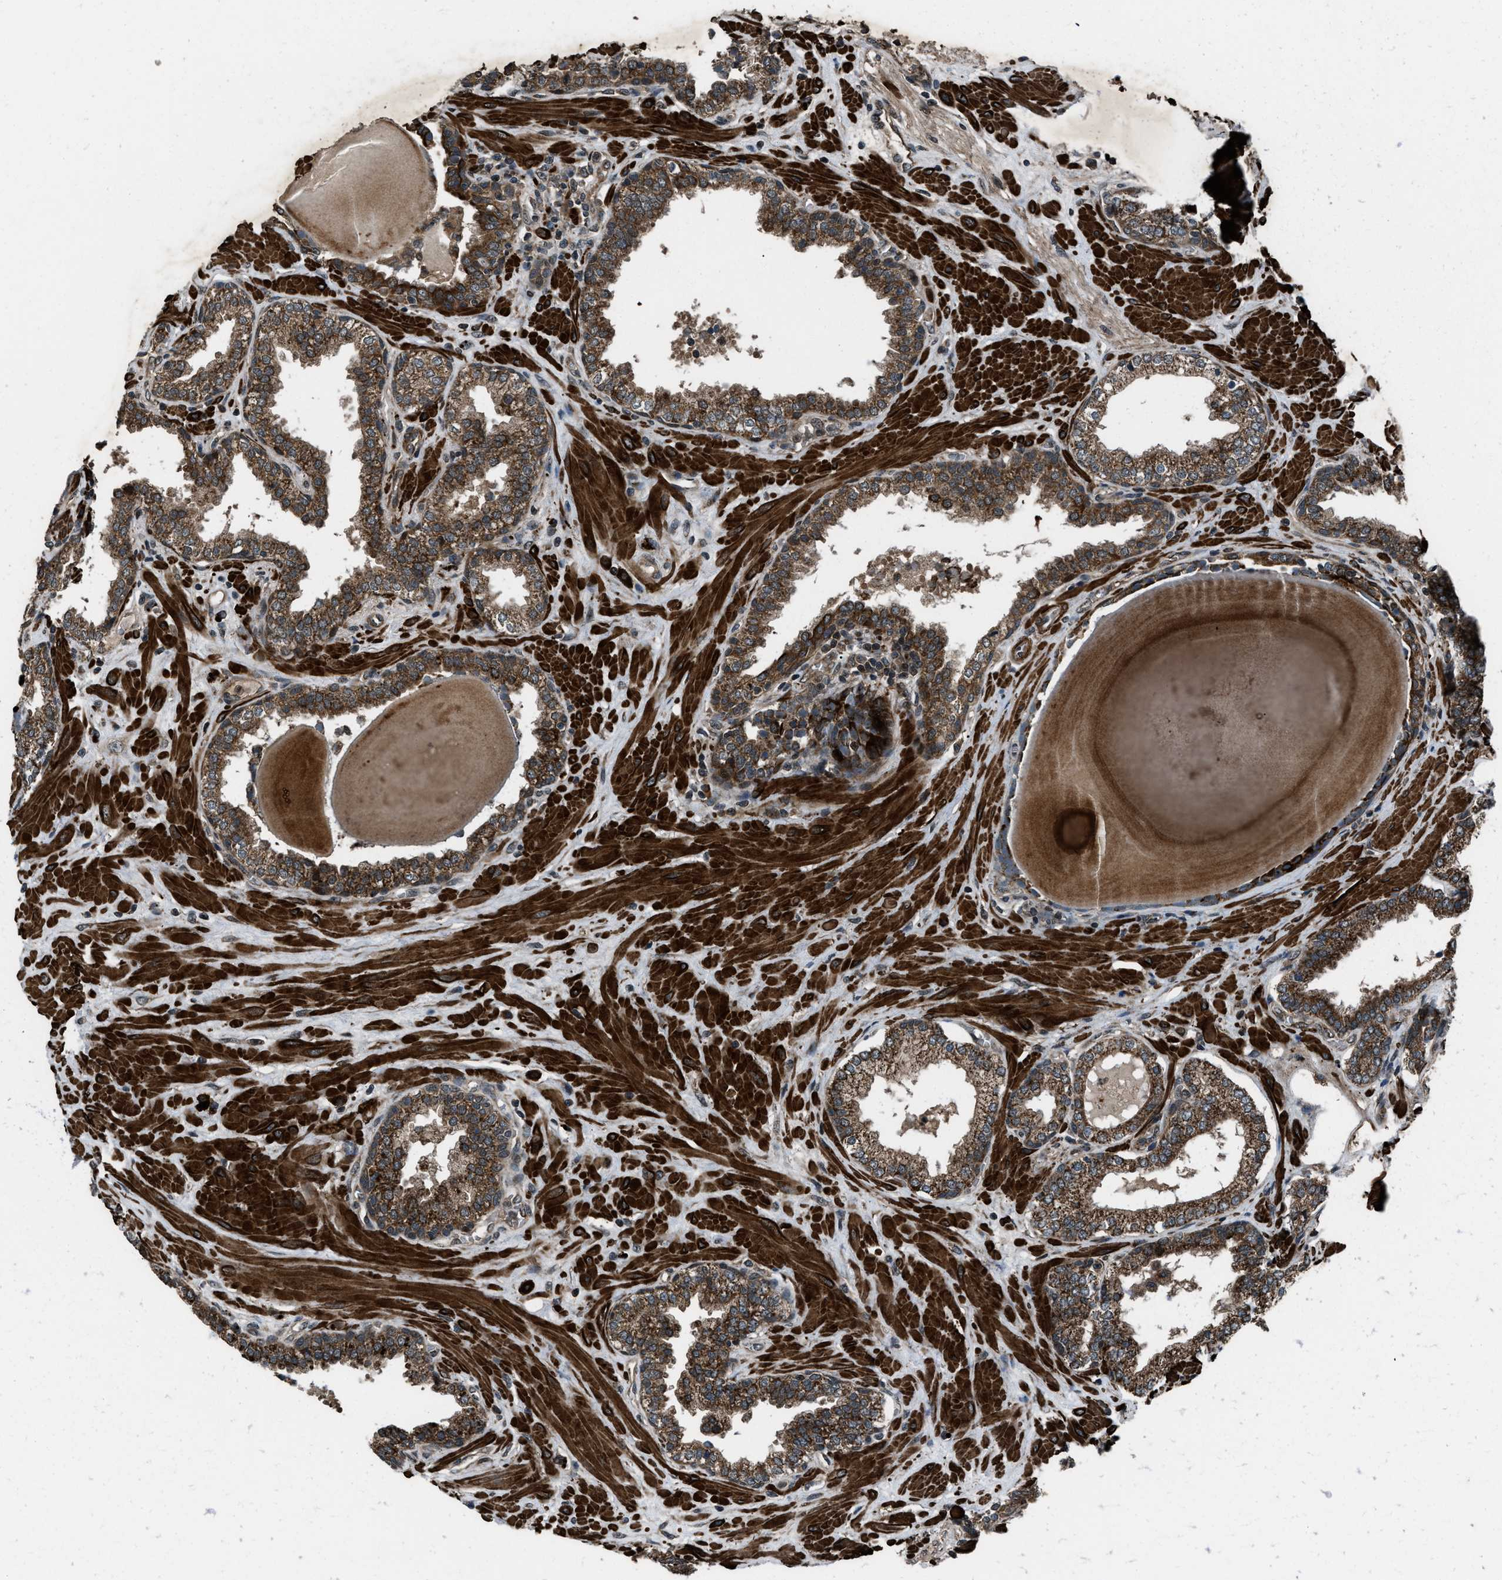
{"staining": {"intensity": "strong", "quantity": ">75%", "location": "cytoplasmic/membranous"}, "tissue": "prostate", "cell_type": "Glandular cells", "image_type": "normal", "snomed": [{"axis": "morphology", "description": "Normal tissue, NOS"}, {"axis": "topography", "description": "Prostate"}], "caption": "Prostate stained with DAB (3,3'-diaminobenzidine) immunohistochemistry (IHC) displays high levels of strong cytoplasmic/membranous expression in about >75% of glandular cells.", "gene": "IRAK4", "patient": {"sex": "male", "age": 51}}